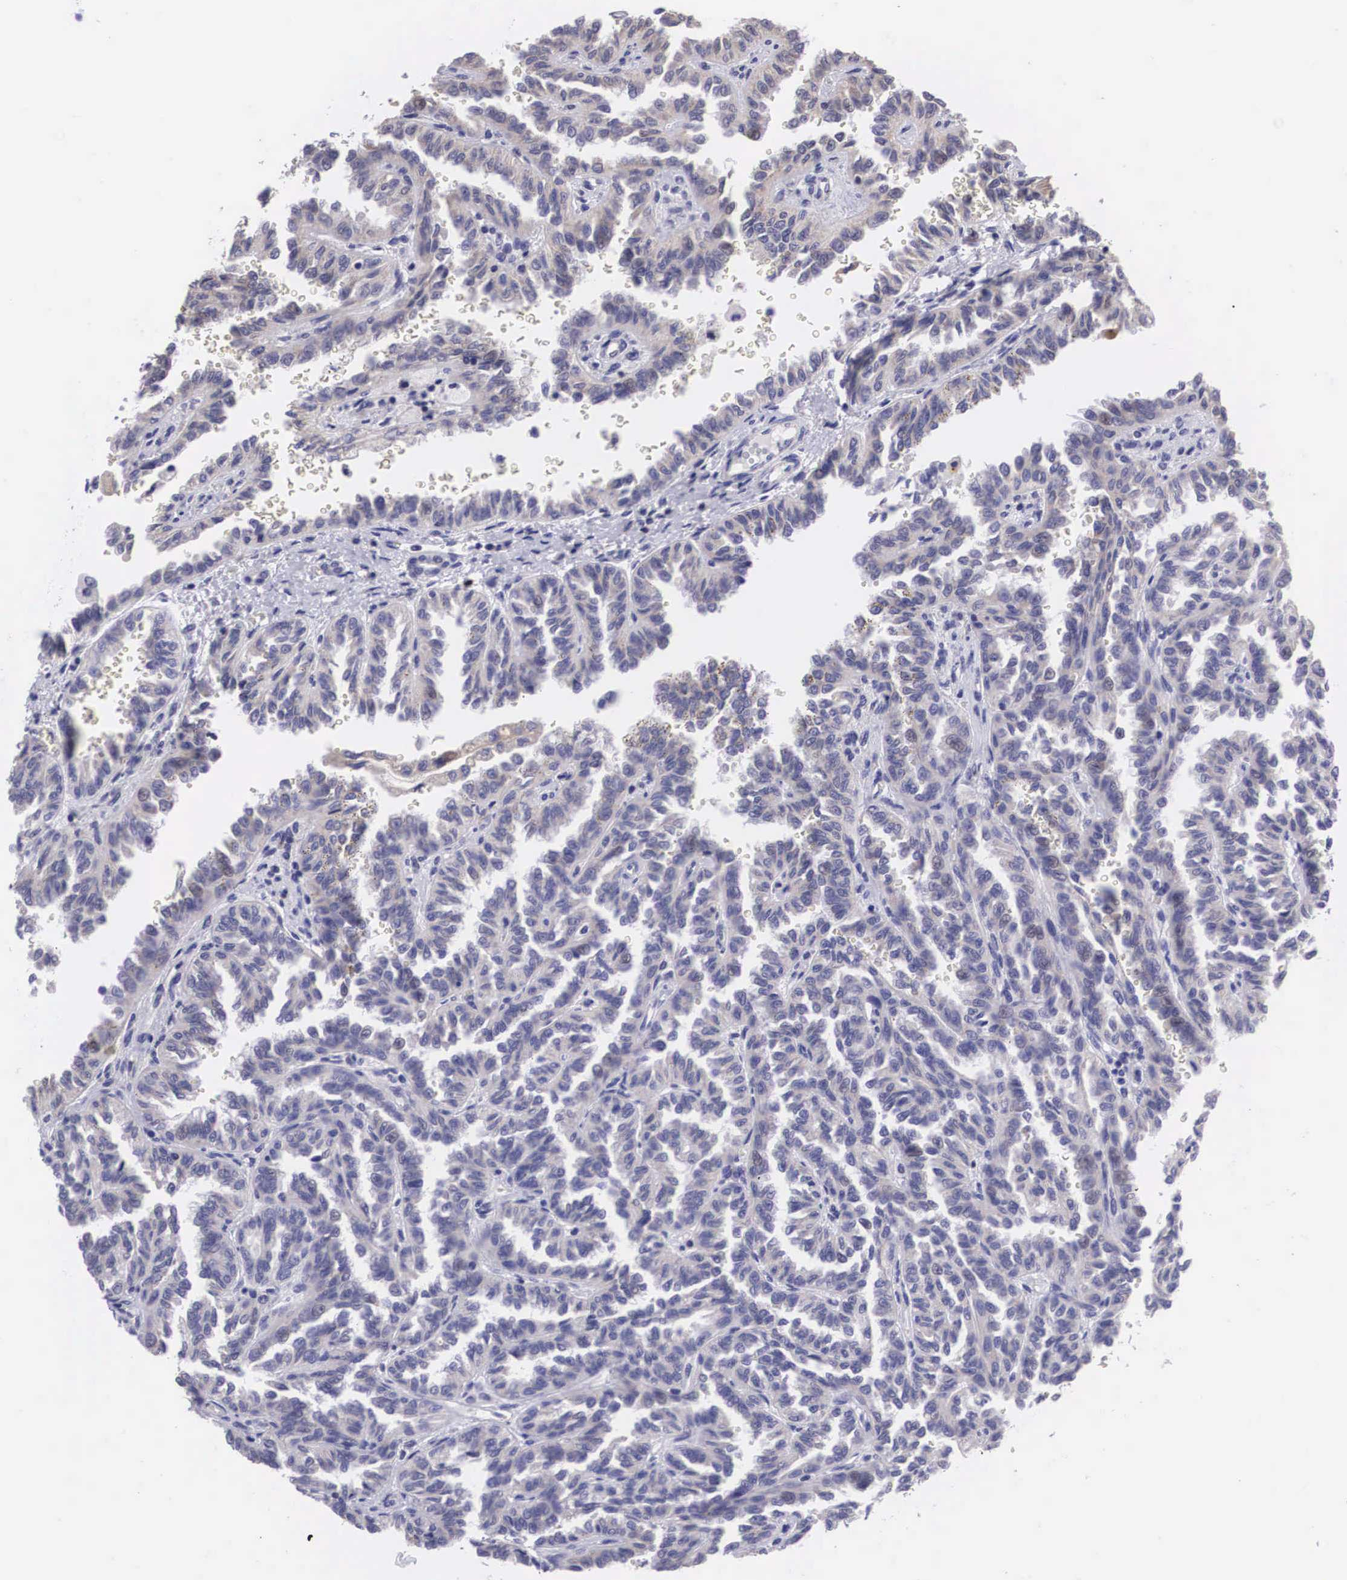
{"staining": {"intensity": "negative", "quantity": "none", "location": "none"}, "tissue": "renal cancer", "cell_type": "Tumor cells", "image_type": "cancer", "snomed": [{"axis": "morphology", "description": "Inflammation, NOS"}, {"axis": "morphology", "description": "Adenocarcinoma, NOS"}, {"axis": "topography", "description": "Kidney"}], "caption": "There is no significant expression in tumor cells of renal cancer.", "gene": "ARG2", "patient": {"sex": "male", "age": 68}}